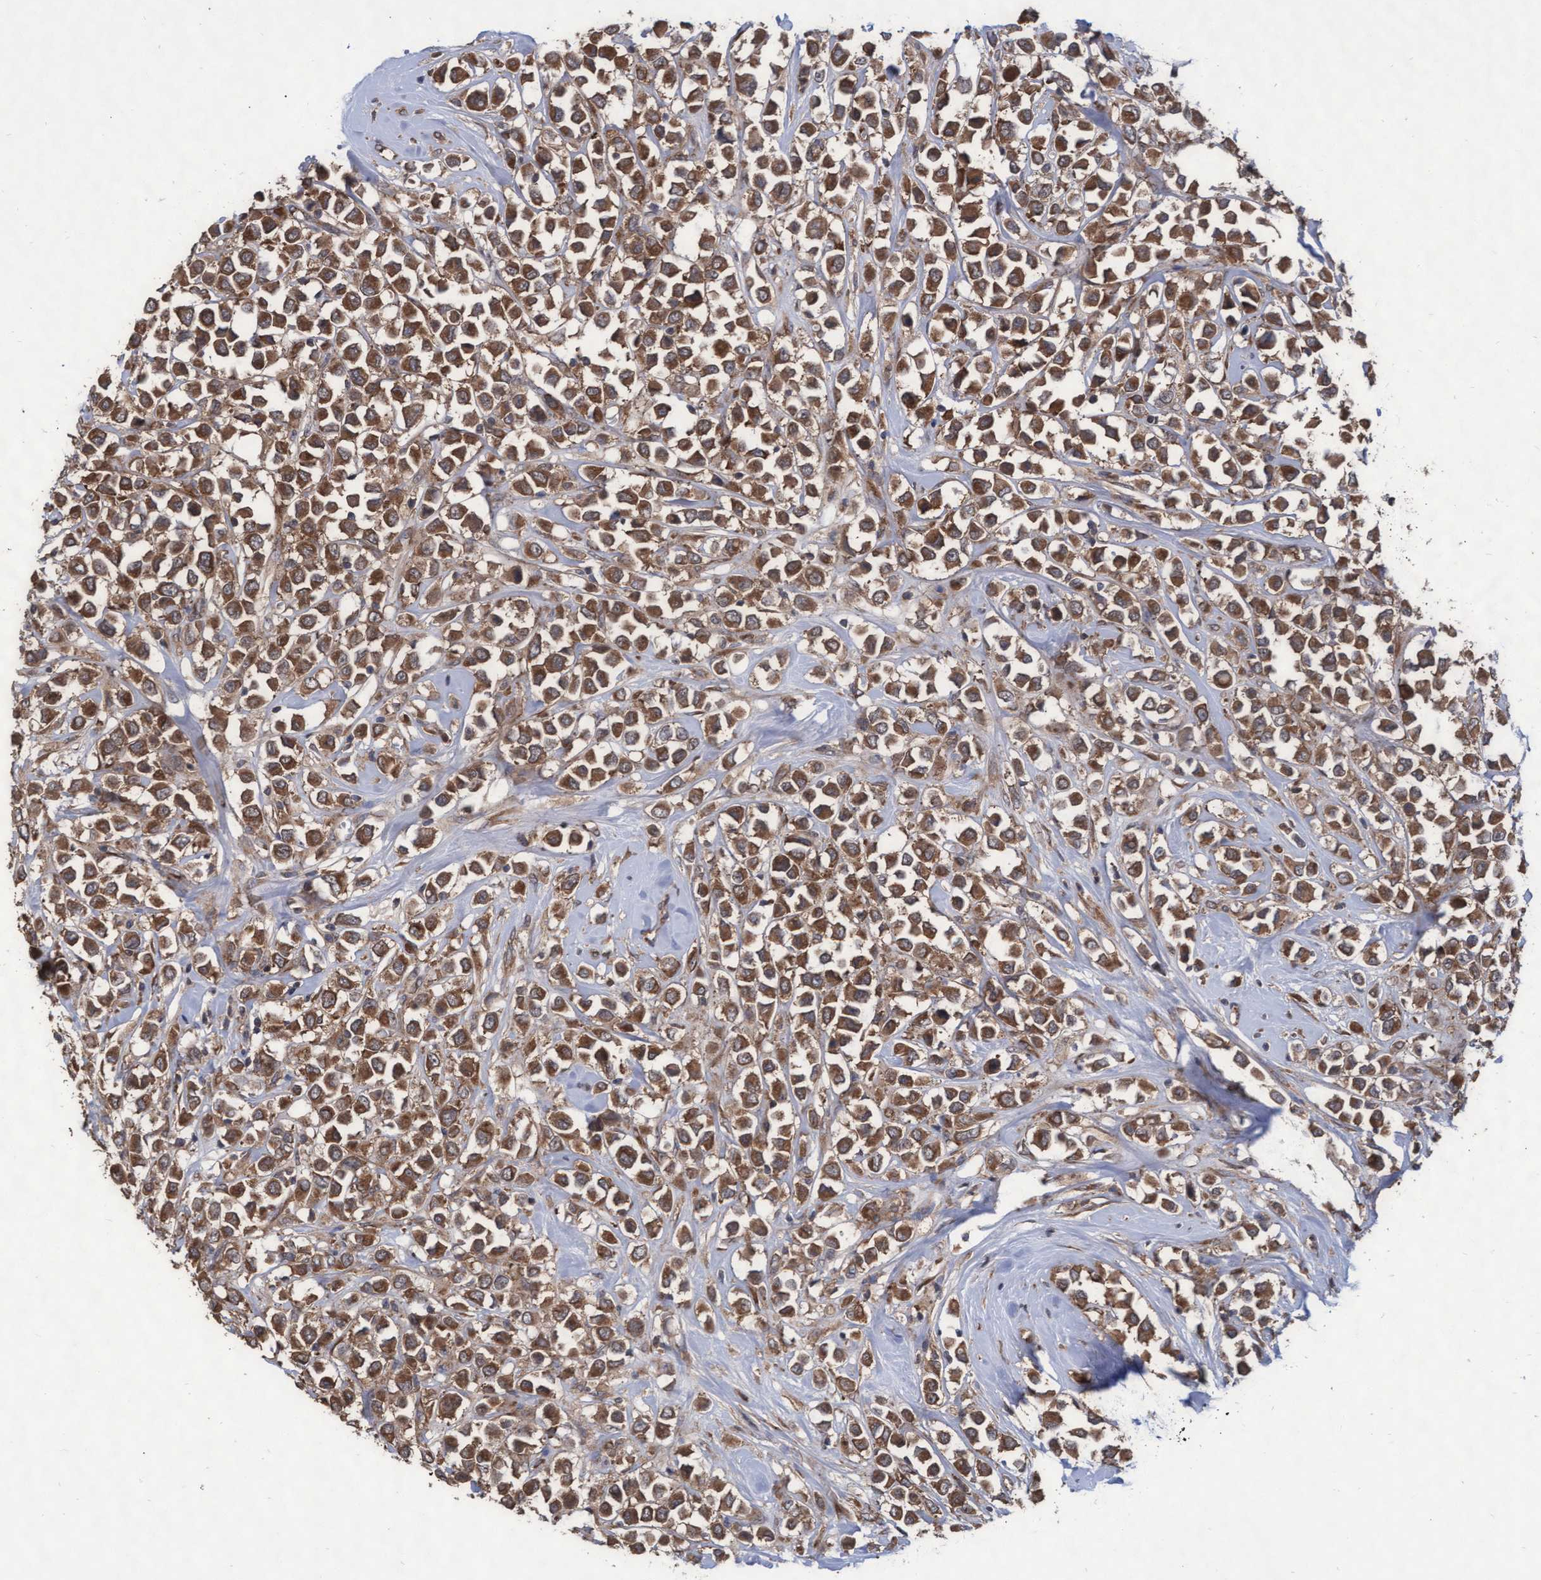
{"staining": {"intensity": "strong", "quantity": ">75%", "location": "cytoplasmic/membranous"}, "tissue": "breast cancer", "cell_type": "Tumor cells", "image_type": "cancer", "snomed": [{"axis": "morphology", "description": "Duct carcinoma"}, {"axis": "topography", "description": "Breast"}], "caption": "Strong cytoplasmic/membranous expression is present in approximately >75% of tumor cells in intraductal carcinoma (breast).", "gene": "ABCF2", "patient": {"sex": "female", "age": 61}}